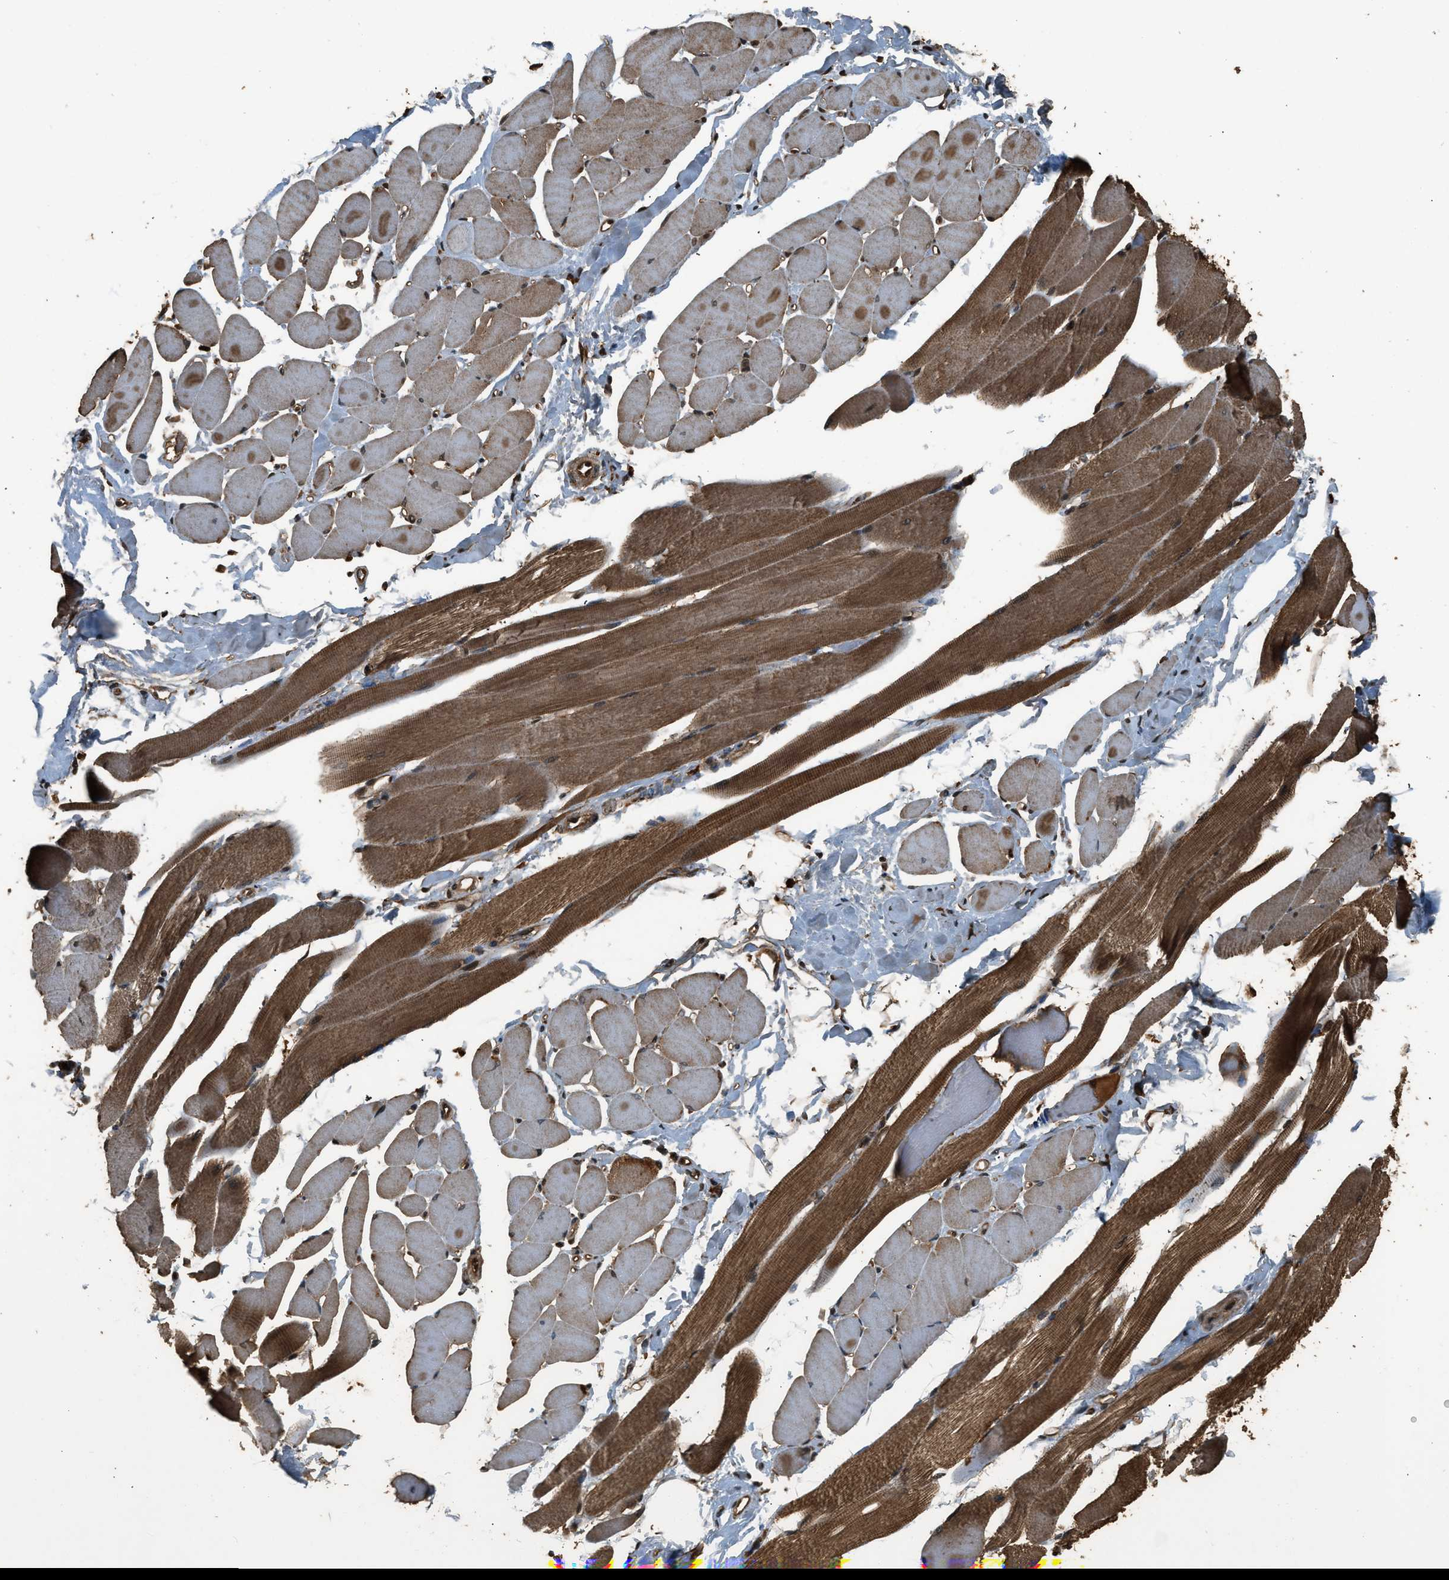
{"staining": {"intensity": "strong", "quantity": "25%-75%", "location": "cytoplasmic/membranous"}, "tissue": "skeletal muscle", "cell_type": "Myocytes", "image_type": "normal", "snomed": [{"axis": "morphology", "description": "Normal tissue, NOS"}, {"axis": "topography", "description": "Skeletal muscle"}, {"axis": "topography", "description": "Peripheral nerve tissue"}], "caption": "Skeletal muscle stained for a protein demonstrates strong cytoplasmic/membranous positivity in myocytes.", "gene": "RAP2A", "patient": {"sex": "female", "age": 84}}